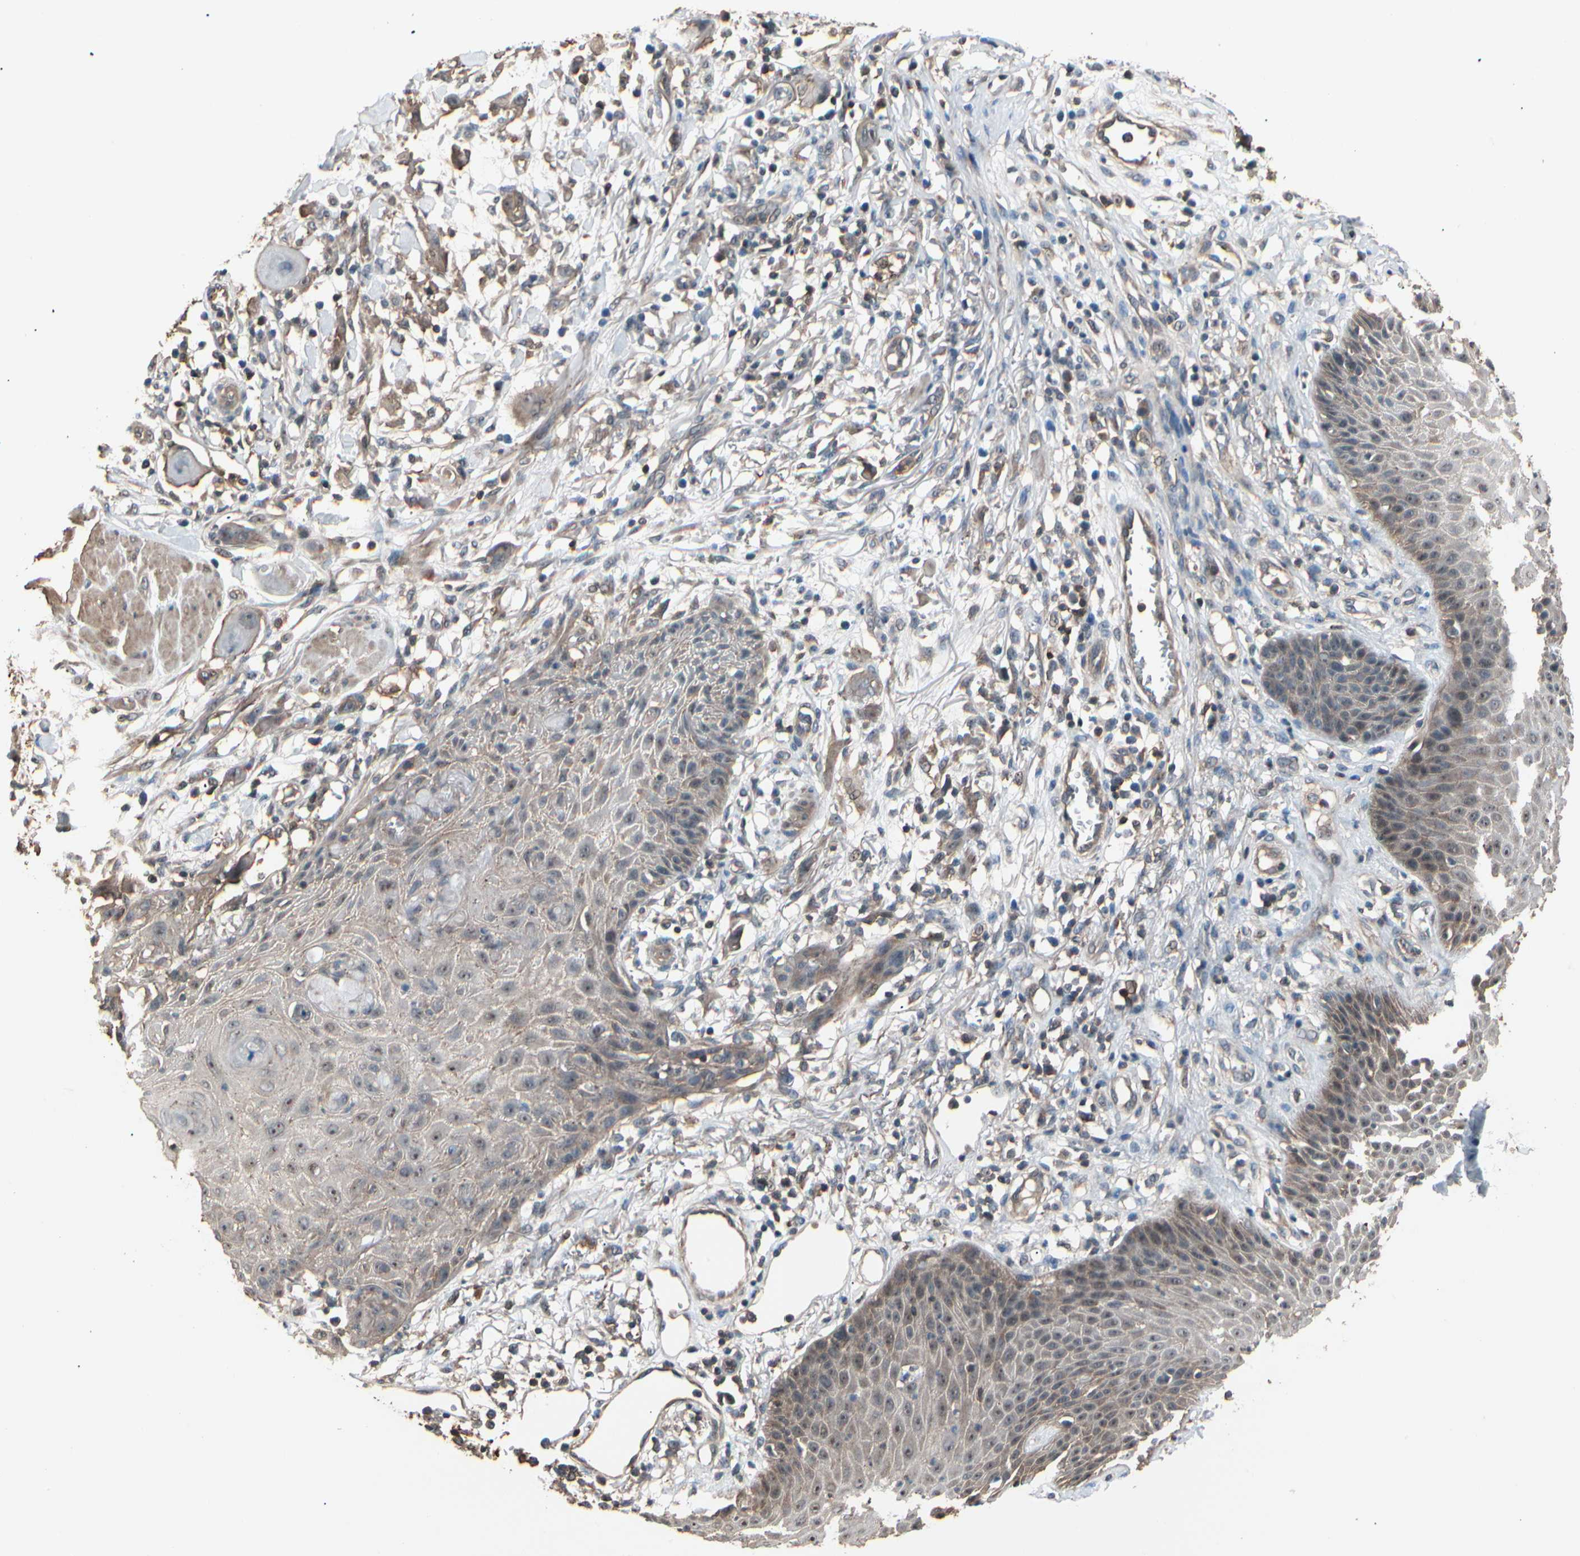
{"staining": {"intensity": "weak", "quantity": ">75%", "location": "cytoplasmic/membranous"}, "tissue": "skin cancer", "cell_type": "Tumor cells", "image_type": "cancer", "snomed": [{"axis": "morphology", "description": "Normal tissue, NOS"}, {"axis": "morphology", "description": "Squamous cell carcinoma, NOS"}, {"axis": "topography", "description": "Skin"}], "caption": "IHC photomicrograph of neoplastic tissue: human skin cancer stained using immunohistochemistry exhibits low levels of weak protein expression localized specifically in the cytoplasmic/membranous of tumor cells, appearing as a cytoplasmic/membranous brown color.", "gene": "MAPK13", "patient": {"sex": "female", "age": 59}}